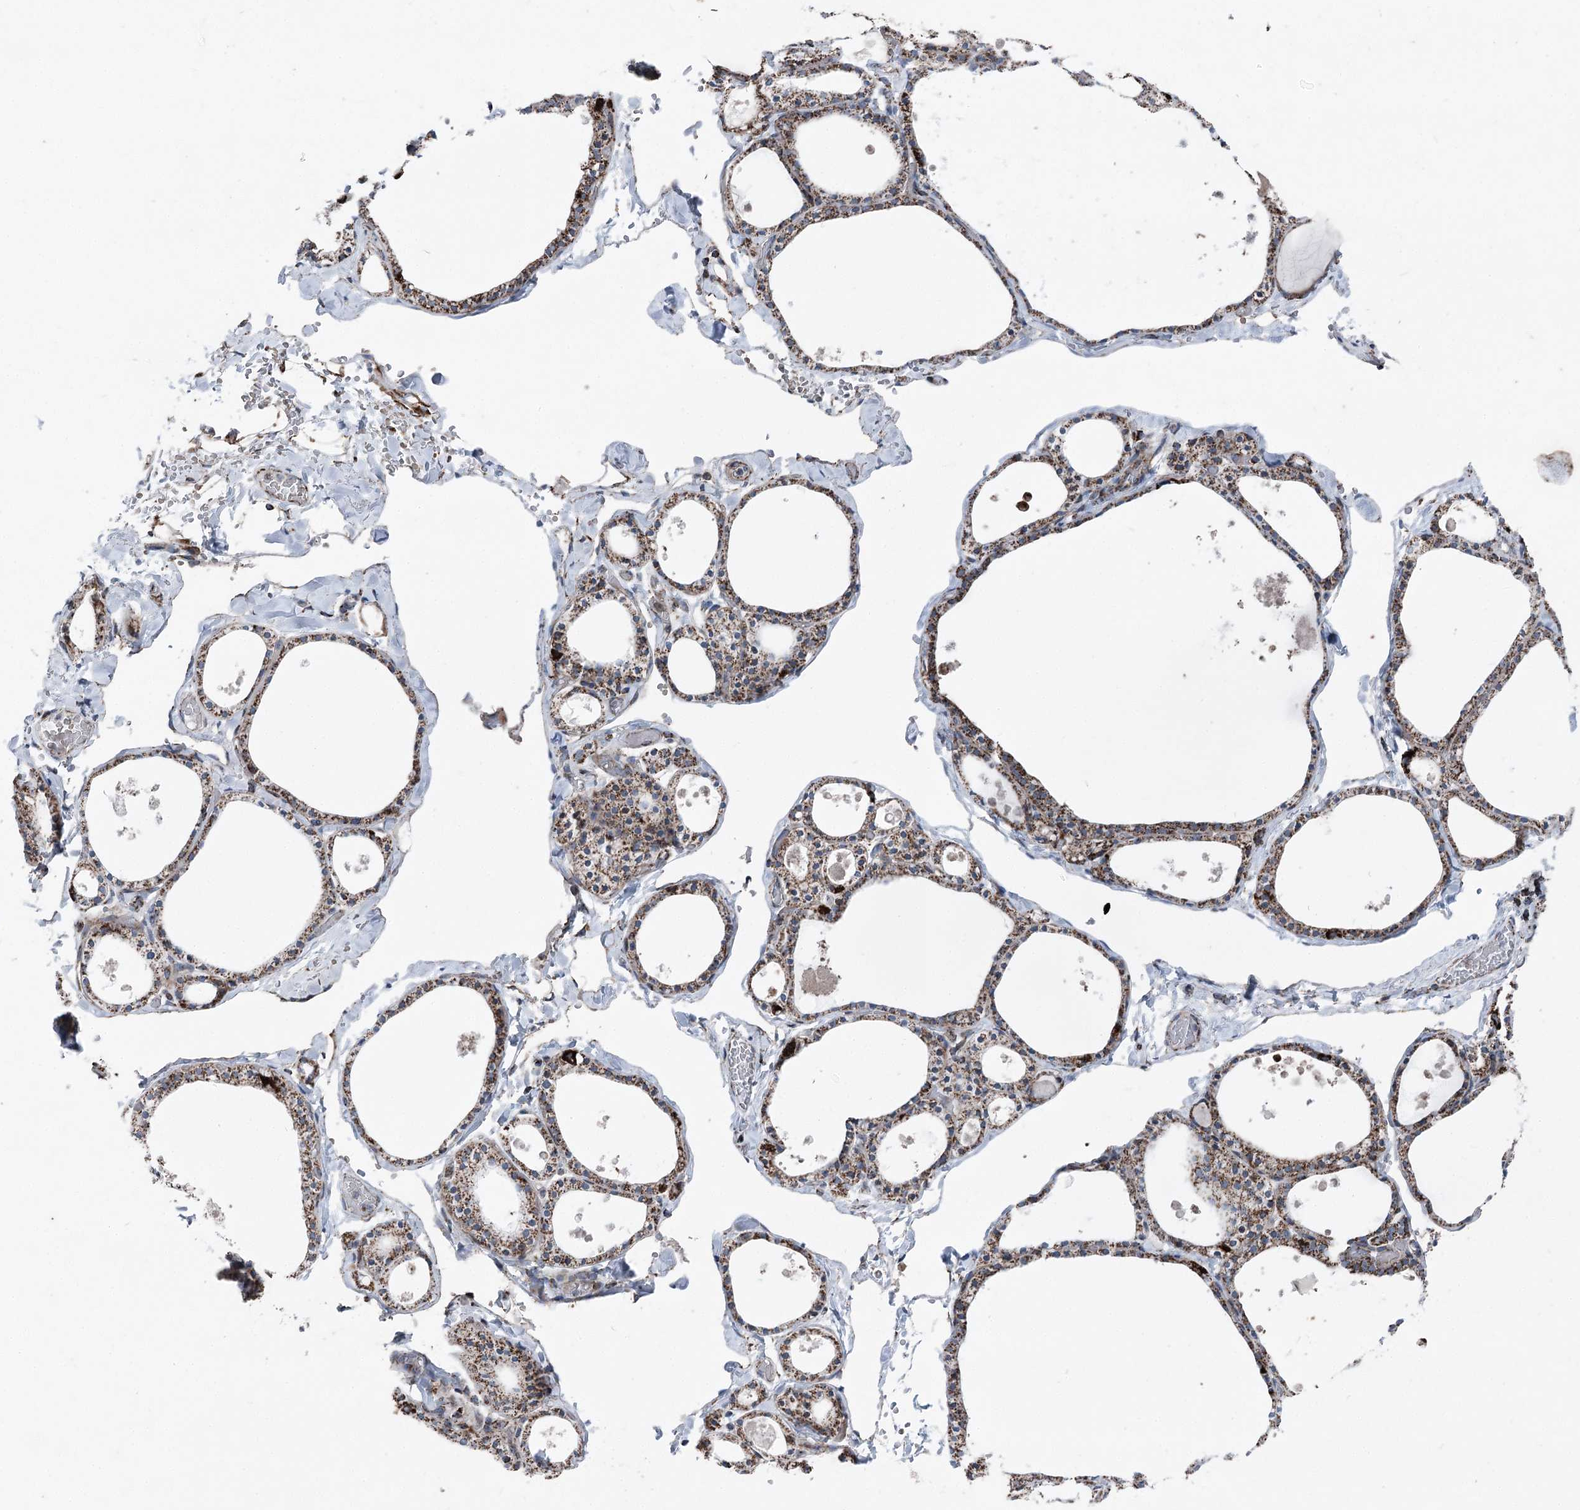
{"staining": {"intensity": "strong", "quantity": ">75%", "location": "cytoplasmic/membranous"}, "tissue": "thyroid gland", "cell_type": "Glandular cells", "image_type": "normal", "snomed": [{"axis": "morphology", "description": "Normal tissue, NOS"}, {"axis": "topography", "description": "Thyroid gland"}], "caption": "Glandular cells reveal high levels of strong cytoplasmic/membranous positivity in about >75% of cells in benign human thyroid gland.", "gene": "UCN3", "patient": {"sex": "male", "age": 56}}